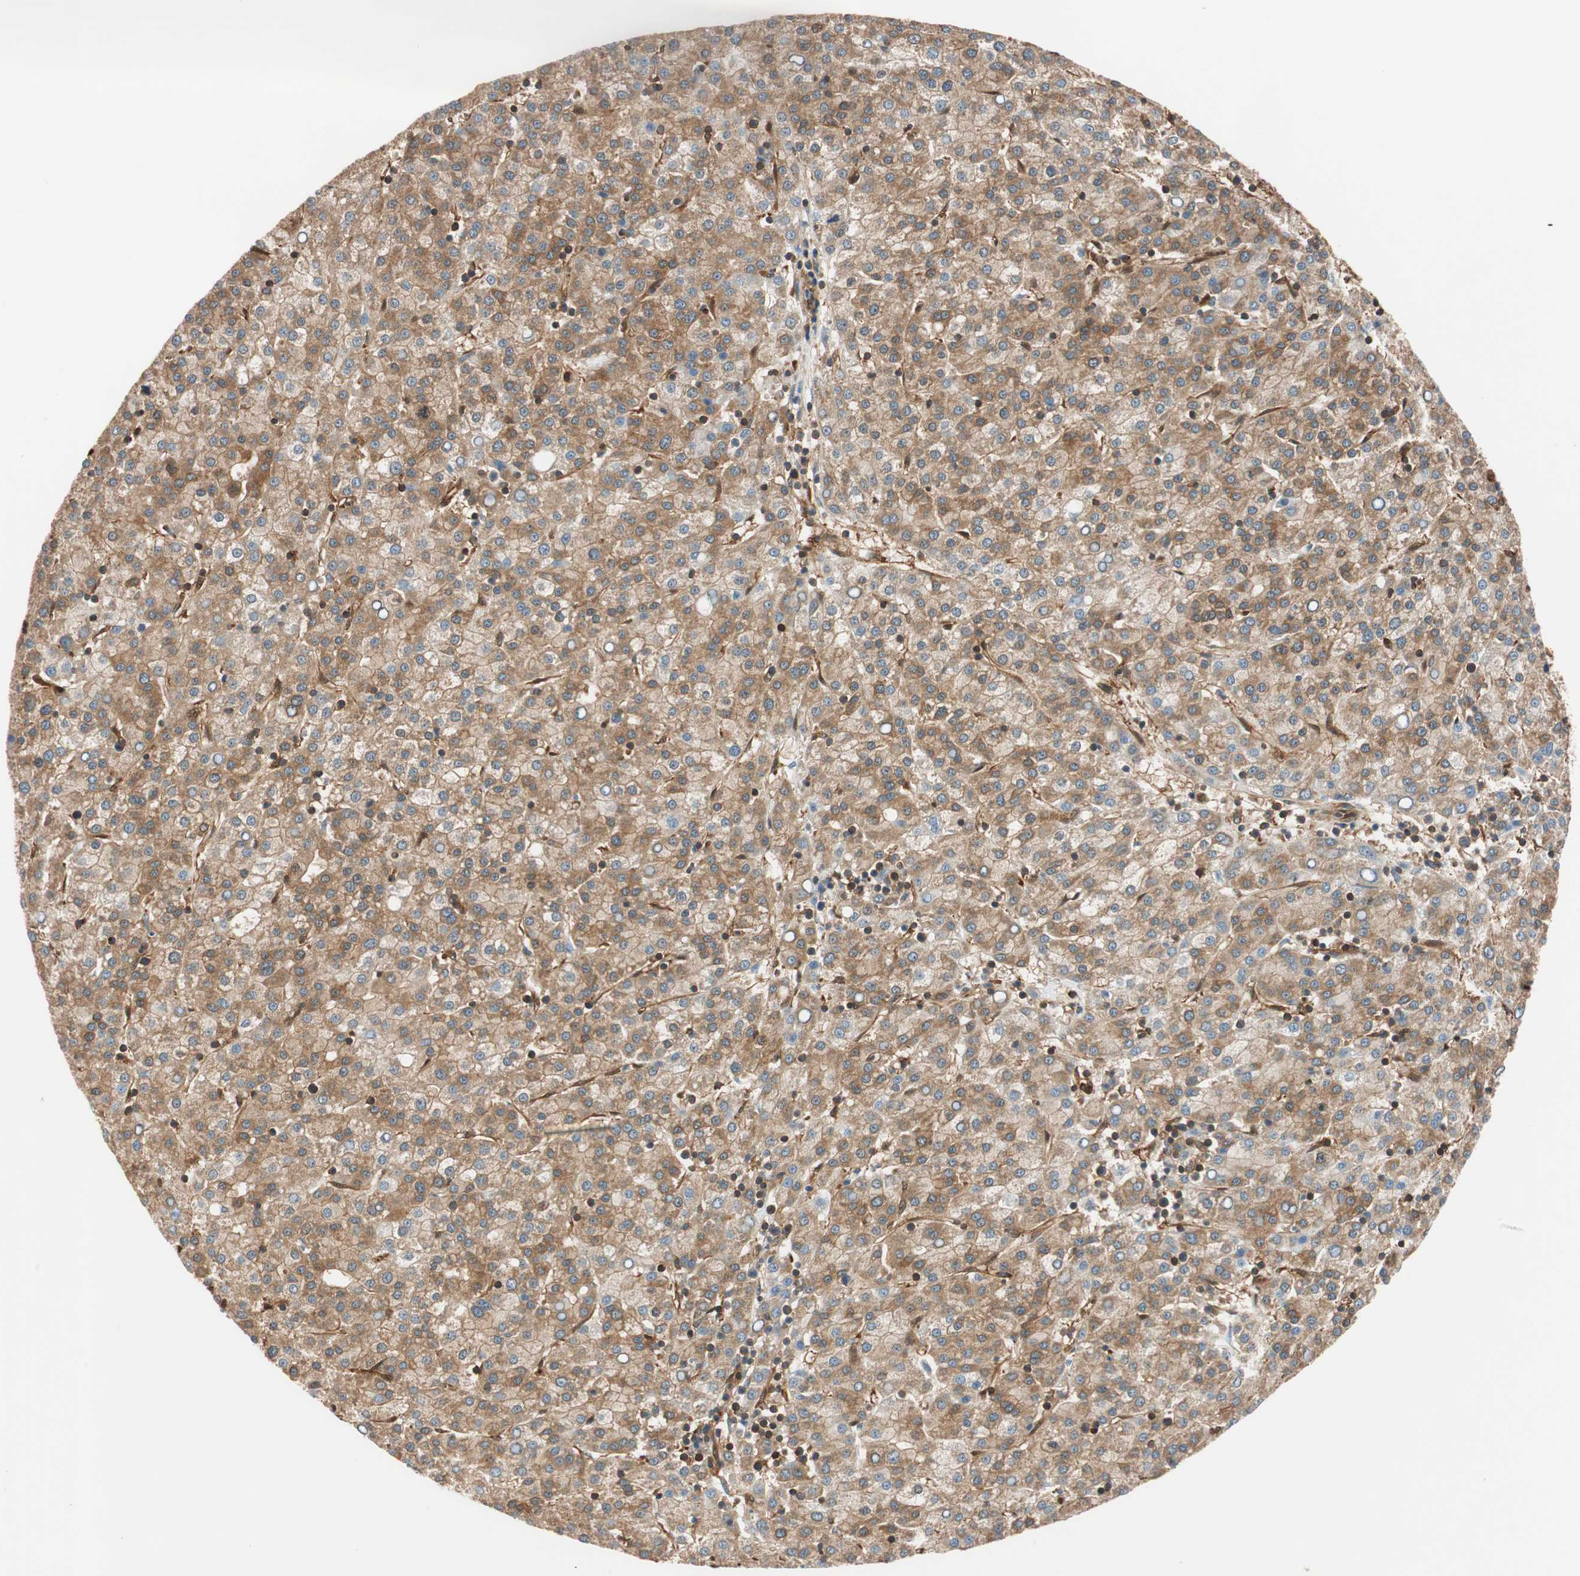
{"staining": {"intensity": "moderate", "quantity": ">75%", "location": "cytoplasmic/membranous"}, "tissue": "liver cancer", "cell_type": "Tumor cells", "image_type": "cancer", "snomed": [{"axis": "morphology", "description": "Carcinoma, Hepatocellular, NOS"}, {"axis": "topography", "description": "Liver"}], "caption": "Protein expression analysis of human liver cancer (hepatocellular carcinoma) reveals moderate cytoplasmic/membranous positivity in approximately >75% of tumor cells. (DAB (3,3'-diaminobenzidine) IHC, brown staining for protein, blue staining for nuclei).", "gene": "WASL", "patient": {"sex": "female", "age": 58}}